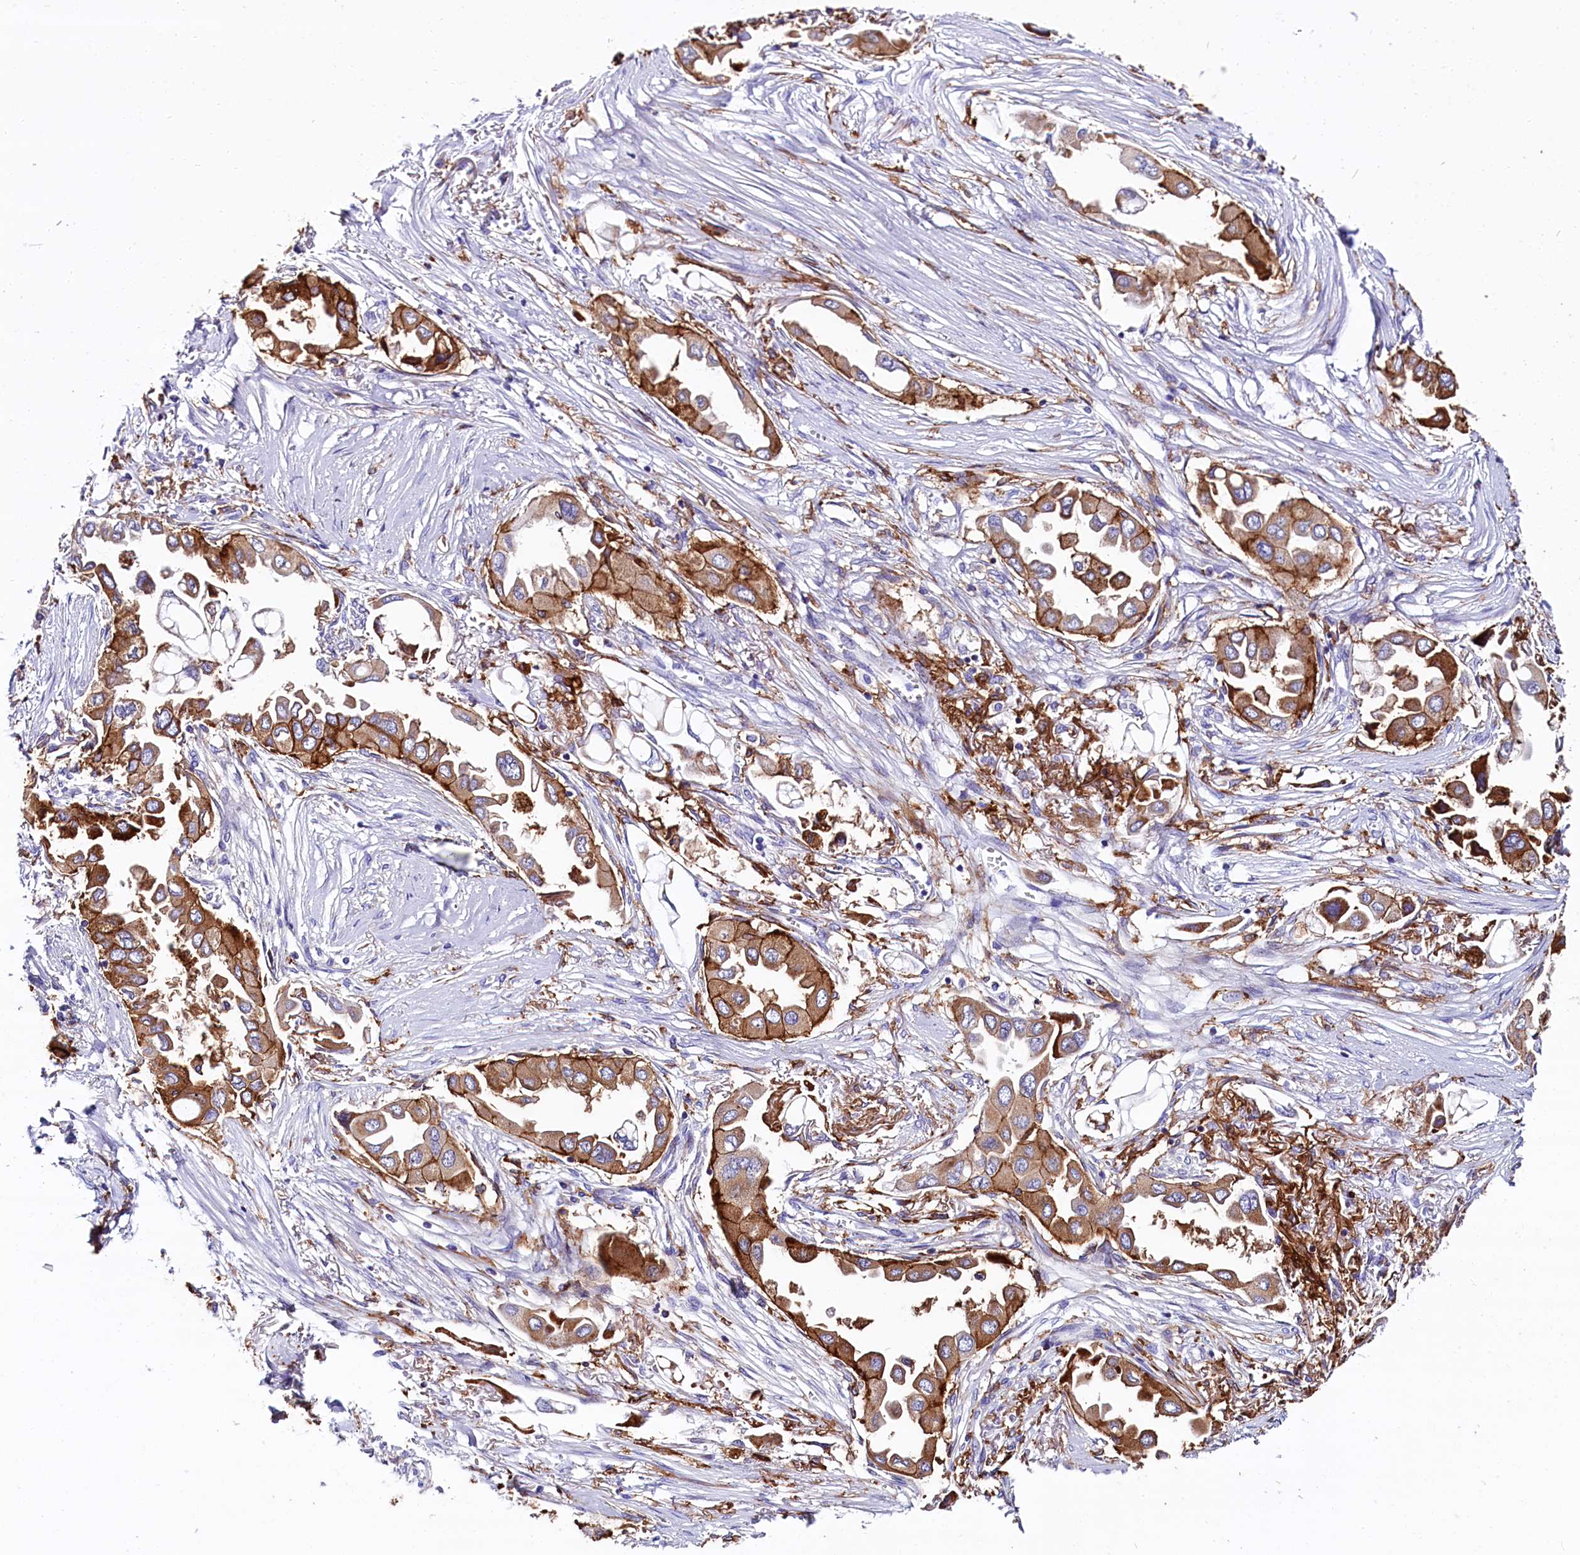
{"staining": {"intensity": "moderate", "quantity": ">75%", "location": "cytoplasmic/membranous"}, "tissue": "lung cancer", "cell_type": "Tumor cells", "image_type": "cancer", "snomed": [{"axis": "morphology", "description": "Adenocarcinoma, NOS"}, {"axis": "topography", "description": "Lung"}], "caption": "Tumor cells display medium levels of moderate cytoplasmic/membranous expression in approximately >75% of cells in human adenocarcinoma (lung).", "gene": "IL20RA", "patient": {"sex": "female", "age": 76}}